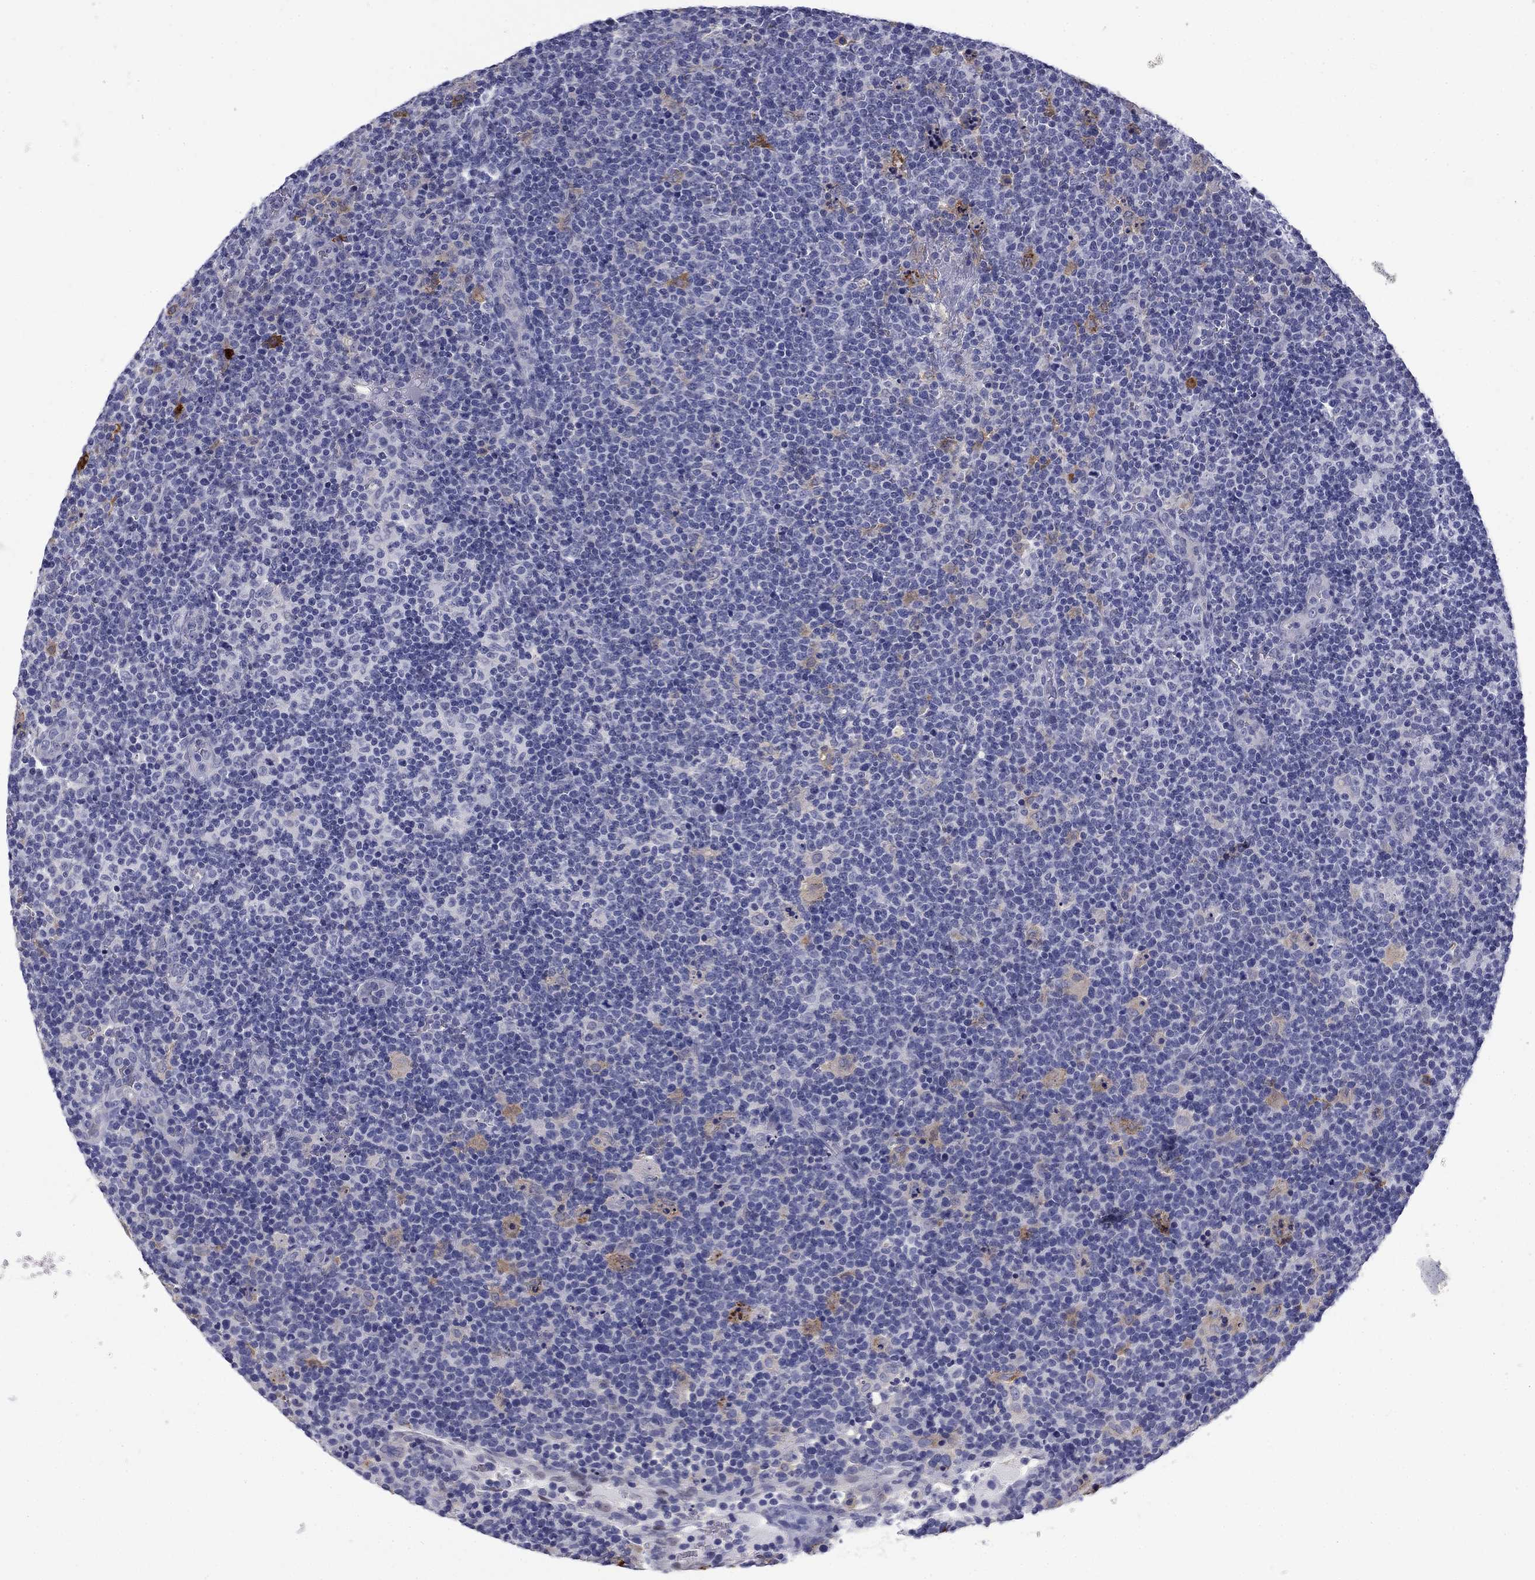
{"staining": {"intensity": "negative", "quantity": "none", "location": "none"}, "tissue": "lymphoma", "cell_type": "Tumor cells", "image_type": "cancer", "snomed": [{"axis": "morphology", "description": "Malignant lymphoma, non-Hodgkin's type, High grade"}, {"axis": "topography", "description": "Lymph node"}], "caption": "Immunohistochemistry image of neoplastic tissue: lymphoma stained with DAB reveals no significant protein expression in tumor cells. (IHC, brightfield microscopy, high magnification).", "gene": "BCL2L14", "patient": {"sex": "male", "age": 61}}